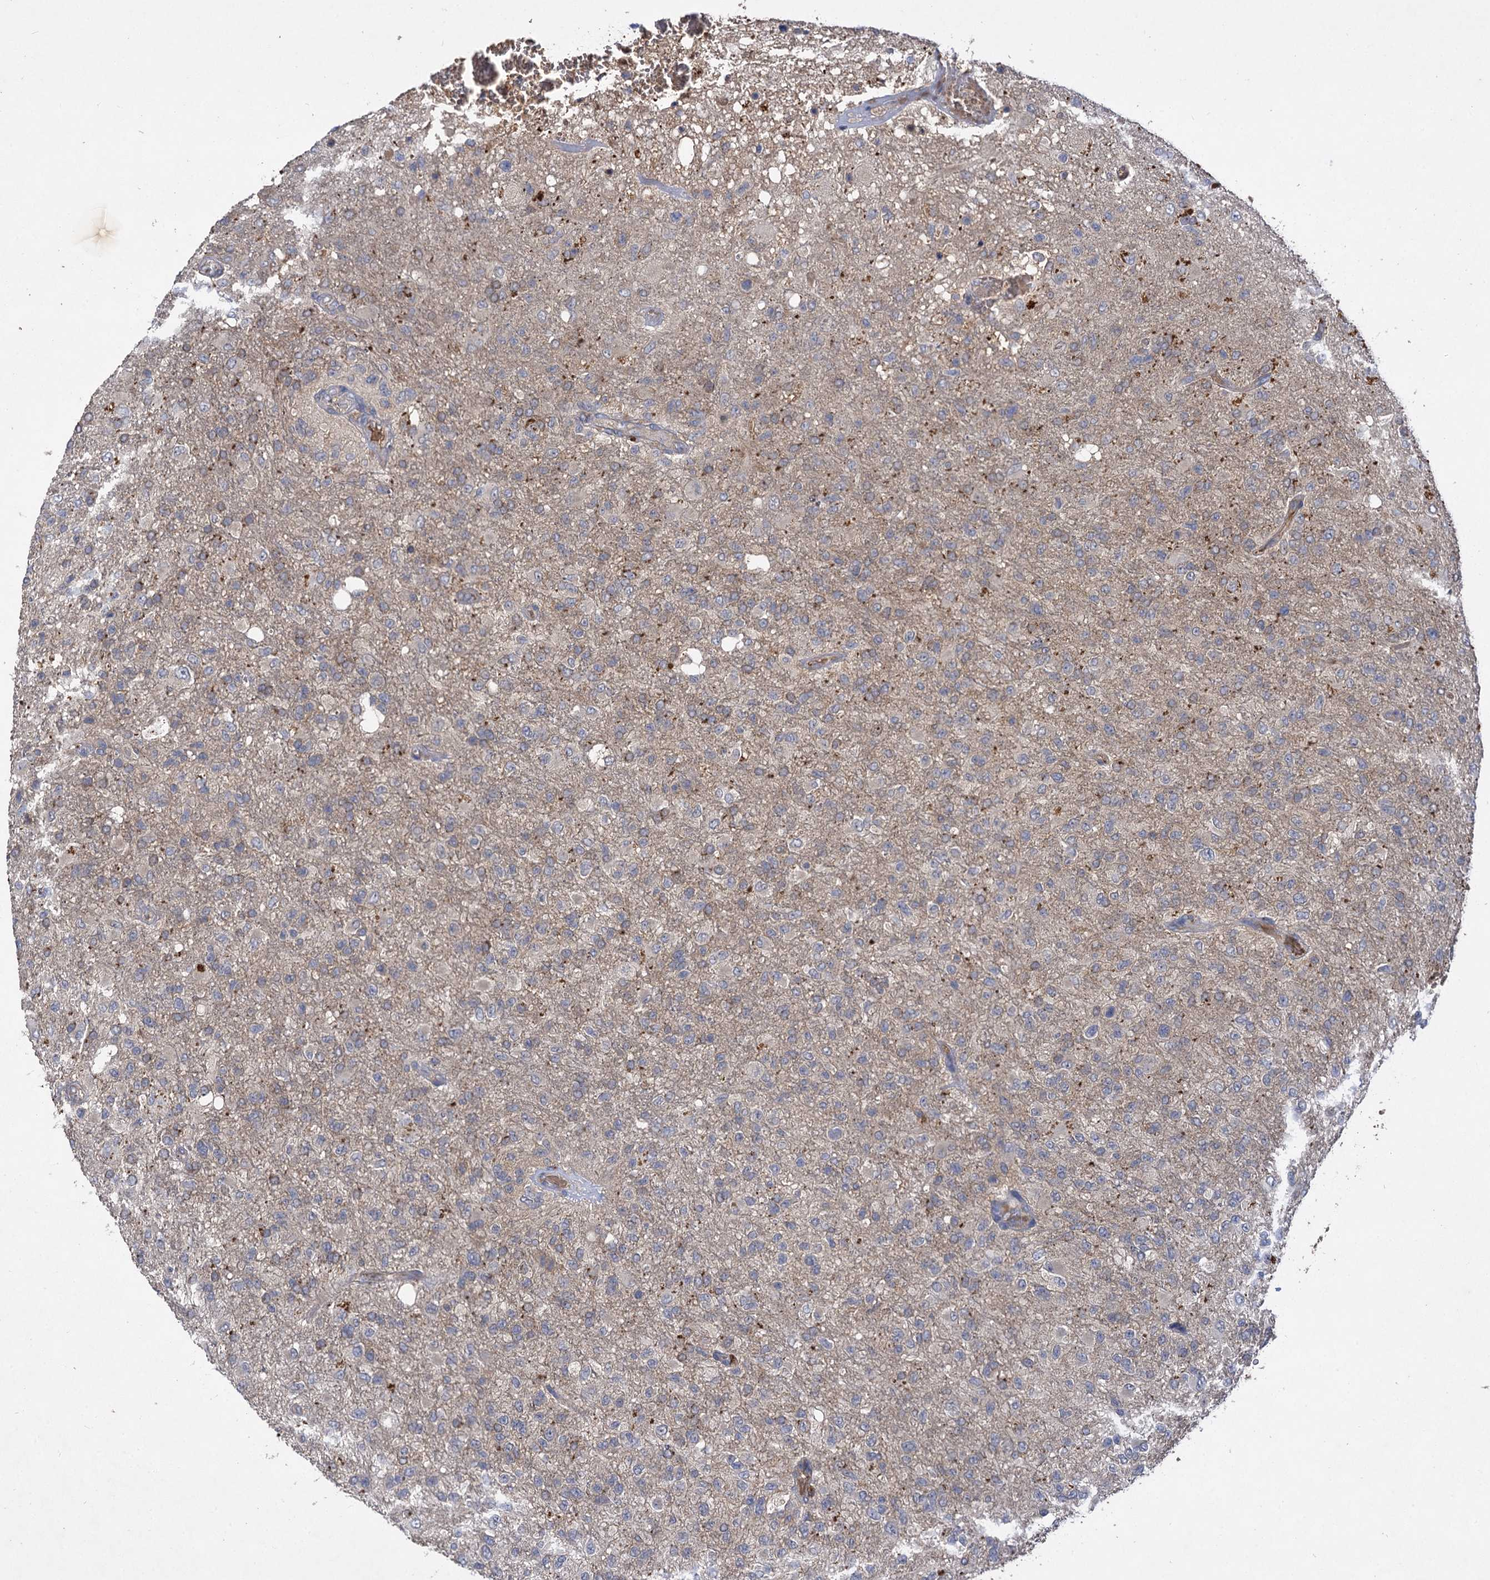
{"staining": {"intensity": "weak", "quantity": "25%-75%", "location": "cytoplasmic/membranous"}, "tissue": "glioma", "cell_type": "Tumor cells", "image_type": "cancer", "snomed": [{"axis": "morphology", "description": "Glioma, malignant, High grade"}, {"axis": "topography", "description": "Brain"}], "caption": "This photomicrograph shows immunohistochemistry staining of human malignant glioma (high-grade), with low weak cytoplasmic/membranous positivity in approximately 25%-75% of tumor cells.", "gene": "USP50", "patient": {"sex": "female", "age": 74}}